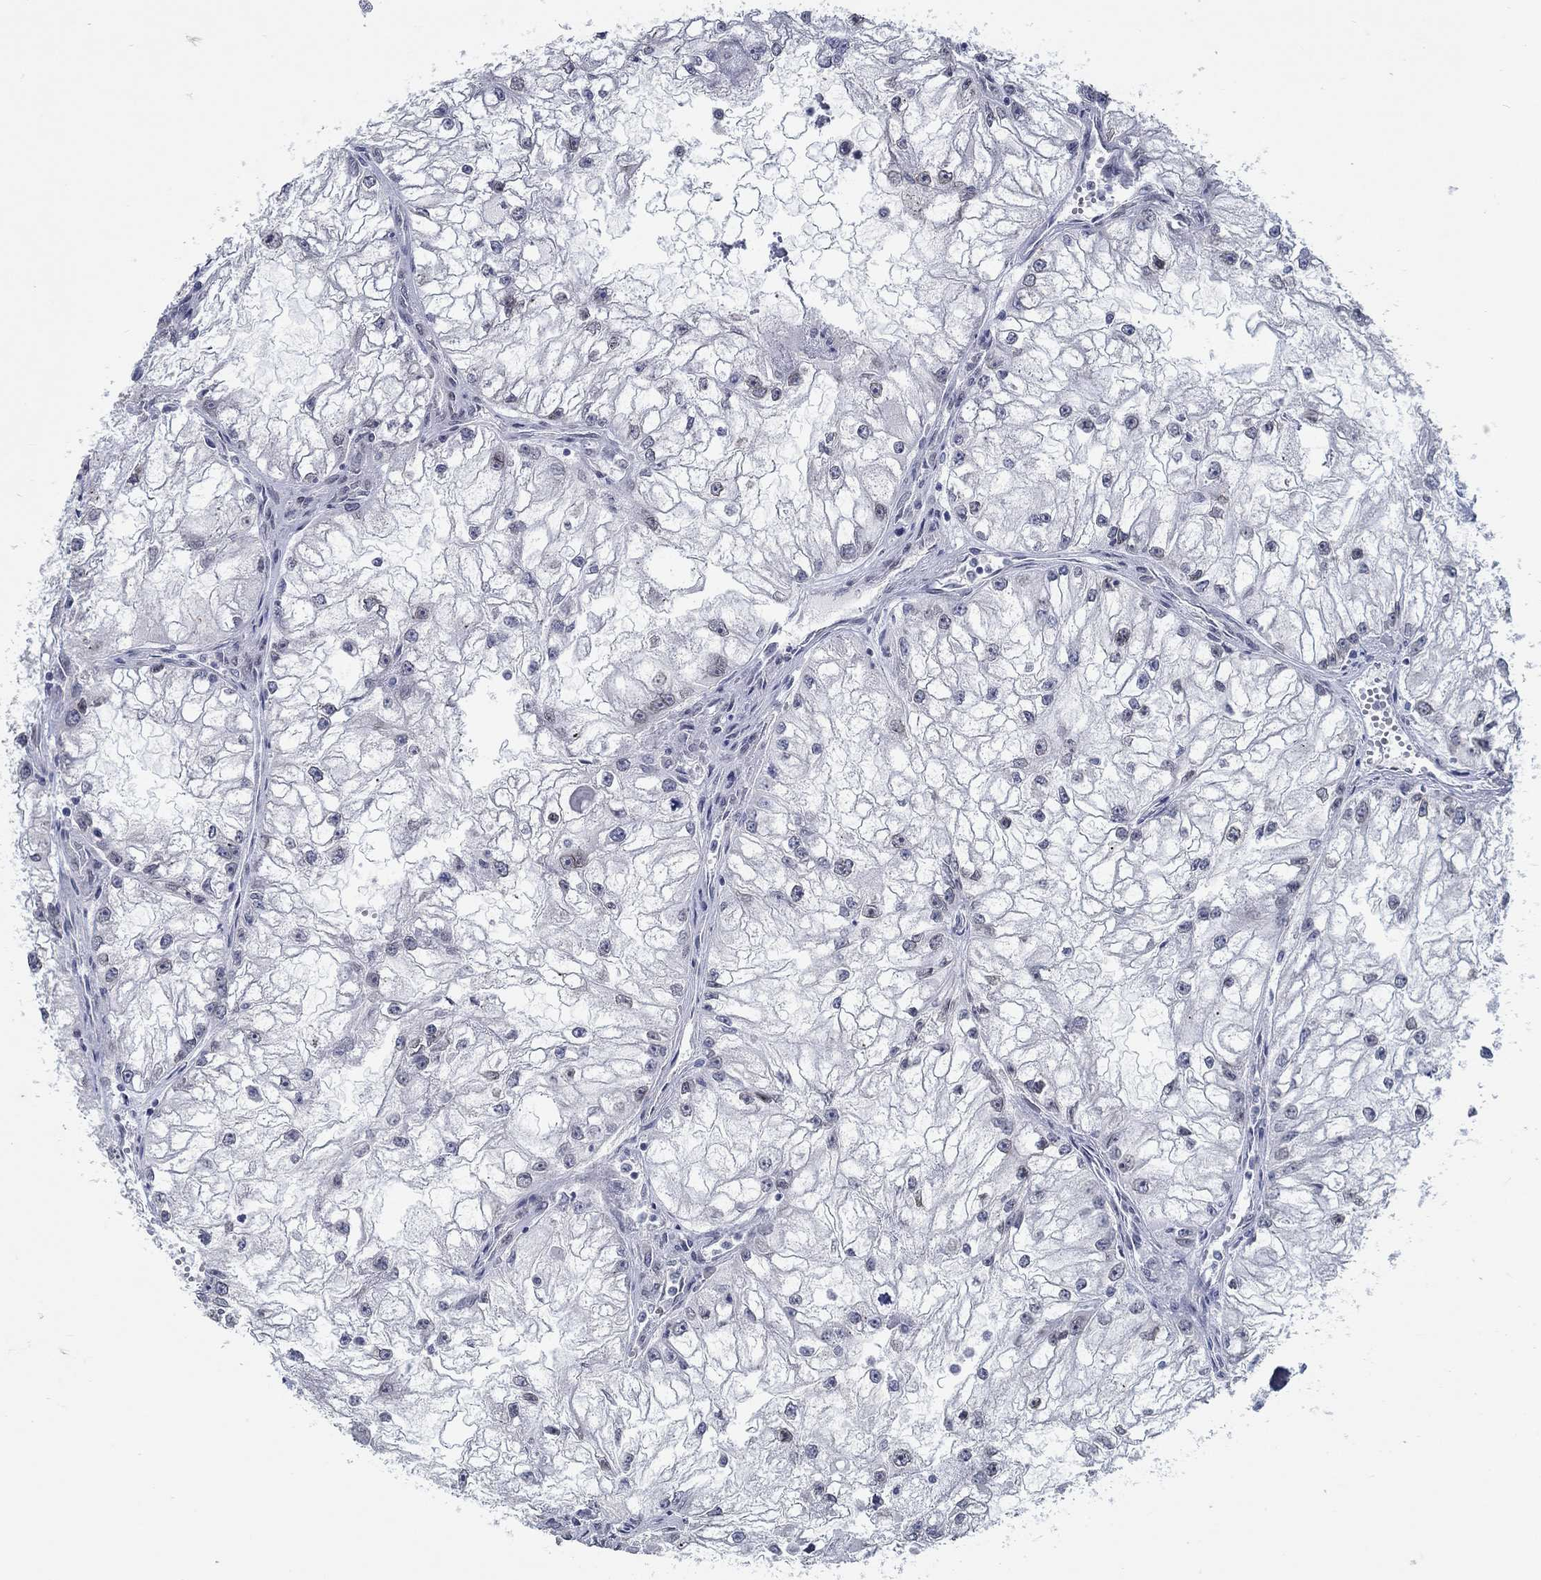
{"staining": {"intensity": "negative", "quantity": "none", "location": "none"}, "tissue": "renal cancer", "cell_type": "Tumor cells", "image_type": "cancer", "snomed": [{"axis": "morphology", "description": "Adenocarcinoma, NOS"}, {"axis": "topography", "description": "Kidney"}], "caption": "There is no significant expression in tumor cells of renal cancer (adenocarcinoma).", "gene": "NUP155", "patient": {"sex": "male", "age": 59}}